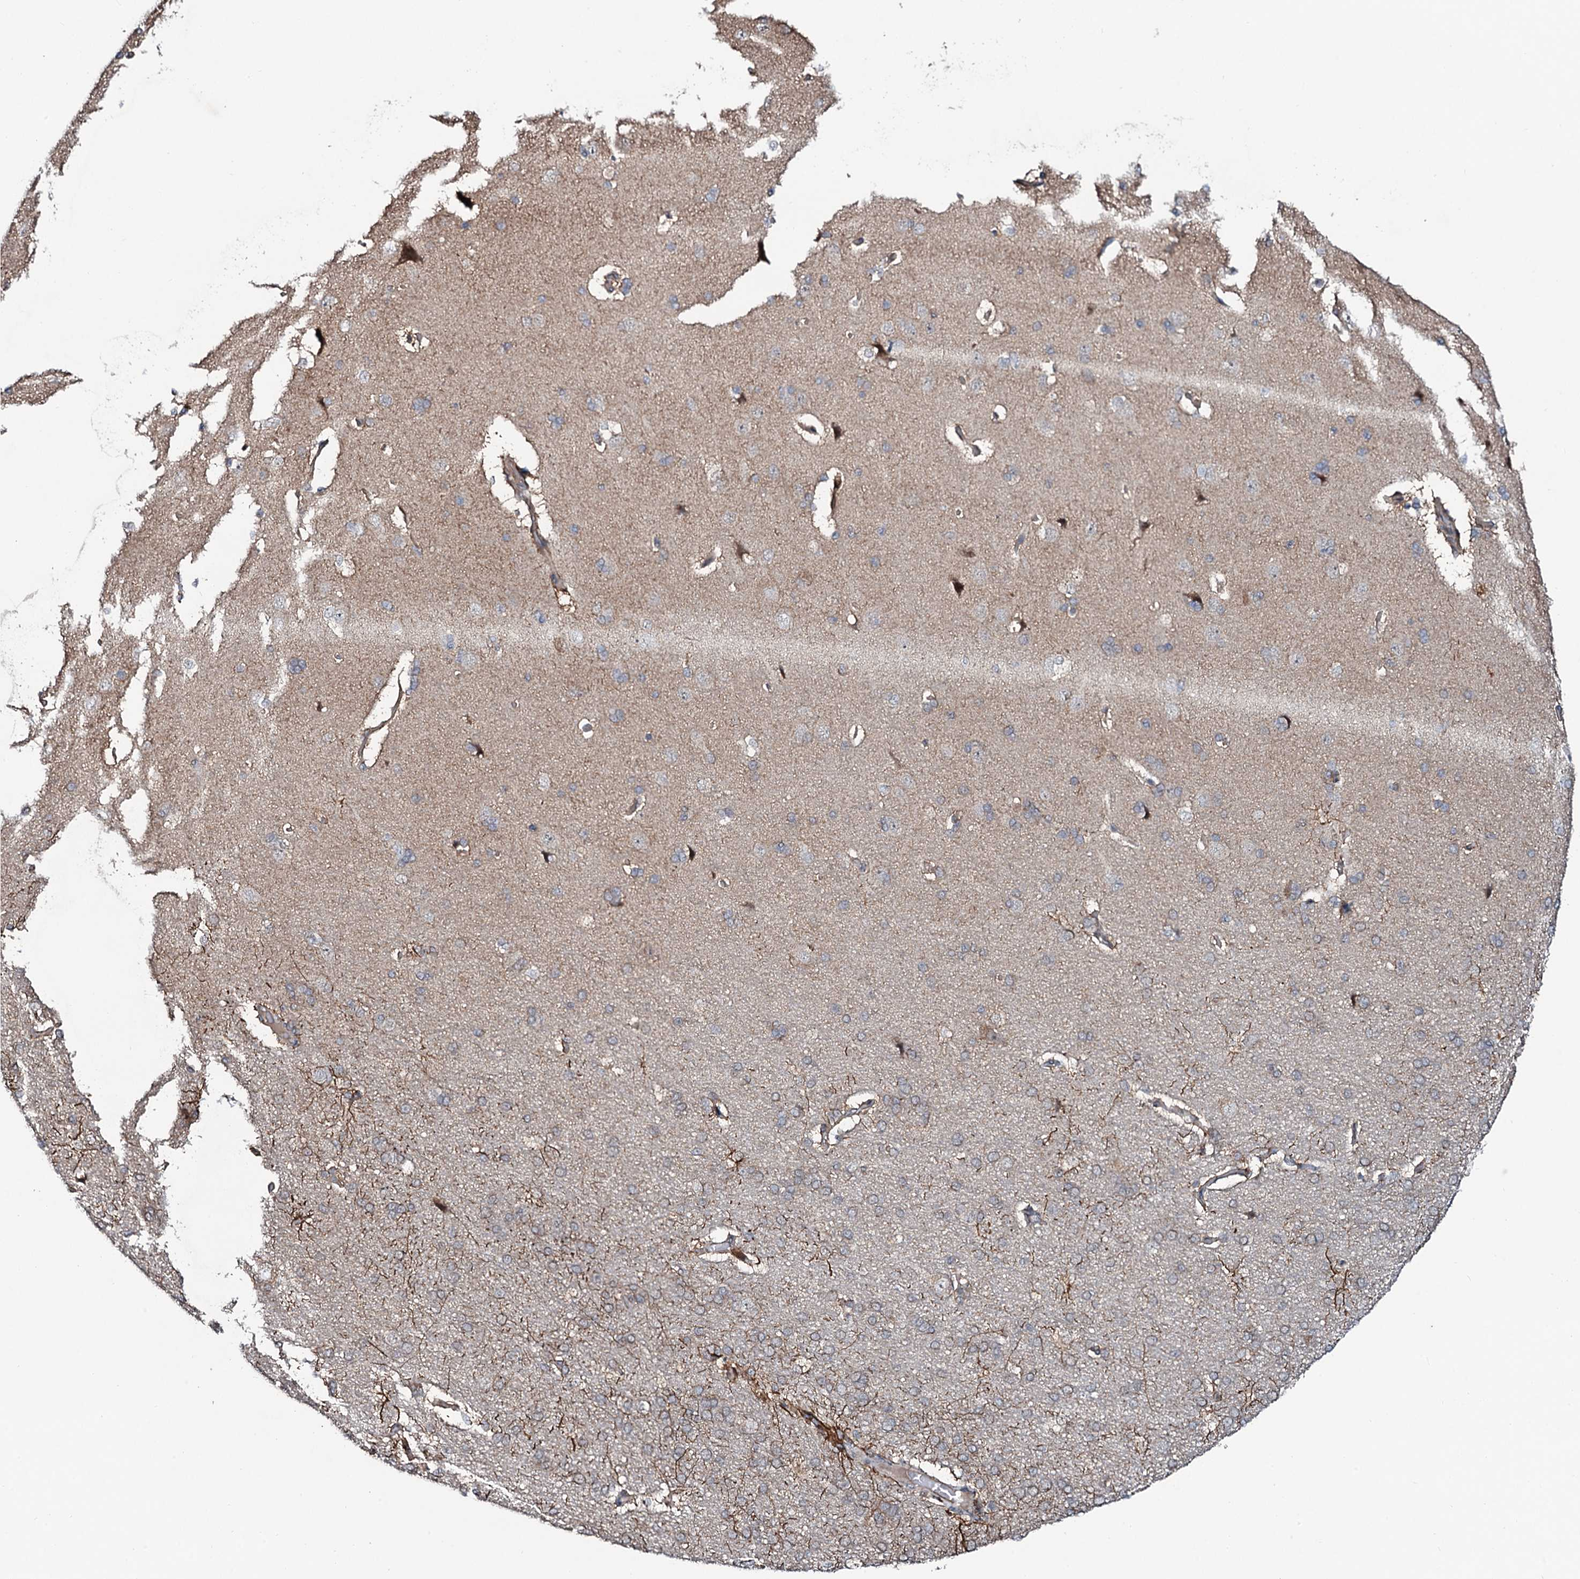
{"staining": {"intensity": "negative", "quantity": "none", "location": "none"}, "tissue": "cerebral cortex", "cell_type": "Endothelial cells", "image_type": "normal", "snomed": [{"axis": "morphology", "description": "Normal tissue, NOS"}, {"axis": "topography", "description": "Cerebral cortex"}], "caption": "Immunohistochemistry micrograph of normal human cerebral cortex stained for a protein (brown), which demonstrates no positivity in endothelial cells.", "gene": "COG6", "patient": {"sex": "male", "age": 62}}